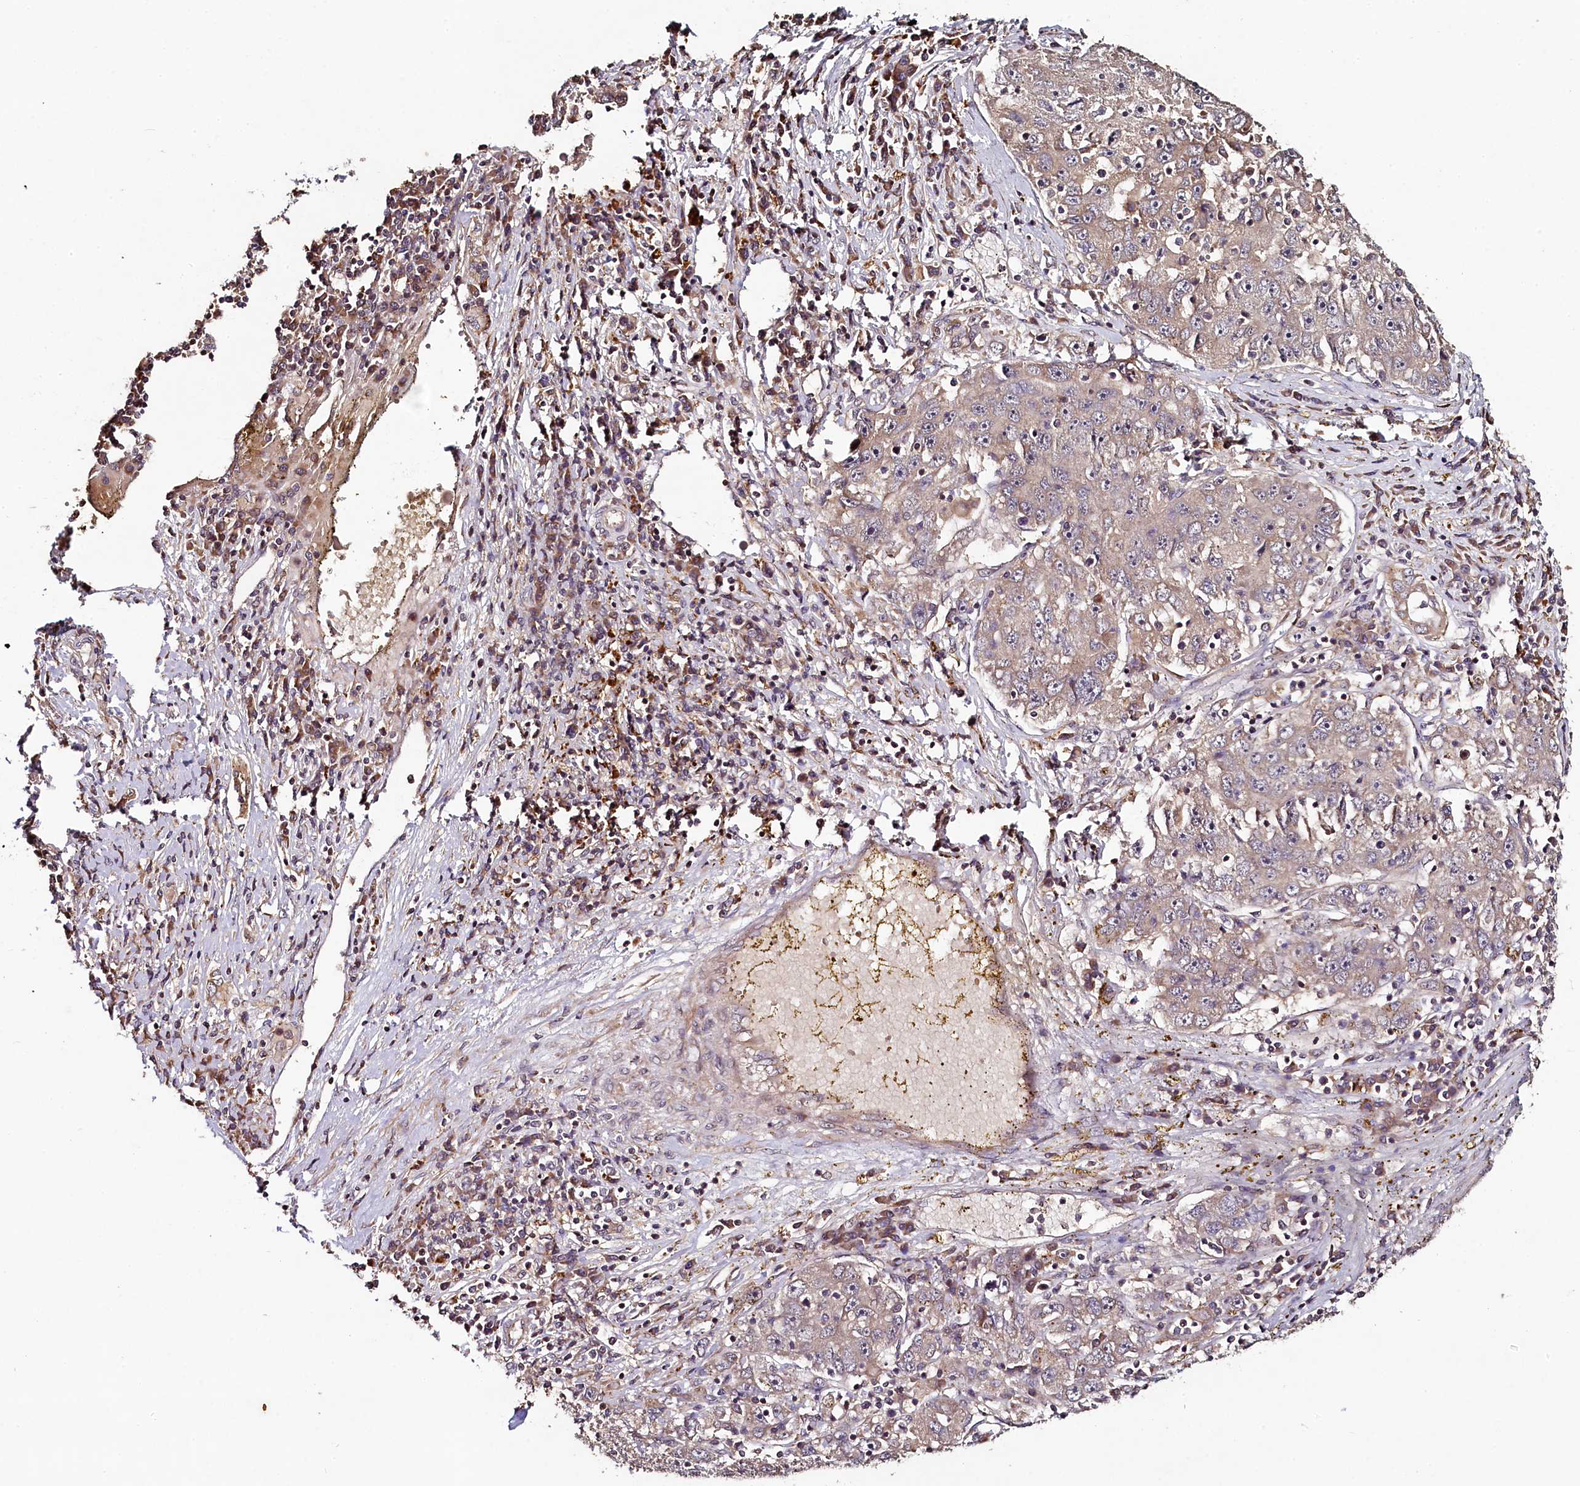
{"staining": {"intensity": "weak", "quantity": "25%-75%", "location": "cytoplasmic/membranous"}, "tissue": "liver cancer", "cell_type": "Tumor cells", "image_type": "cancer", "snomed": [{"axis": "morphology", "description": "Carcinoma, Hepatocellular, NOS"}, {"axis": "topography", "description": "Liver"}], "caption": "Weak cytoplasmic/membranous expression is present in about 25%-75% of tumor cells in liver hepatocellular carcinoma. (brown staining indicates protein expression, while blue staining denotes nuclei).", "gene": "SEC24C", "patient": {"sex": "male", "age": 49}}